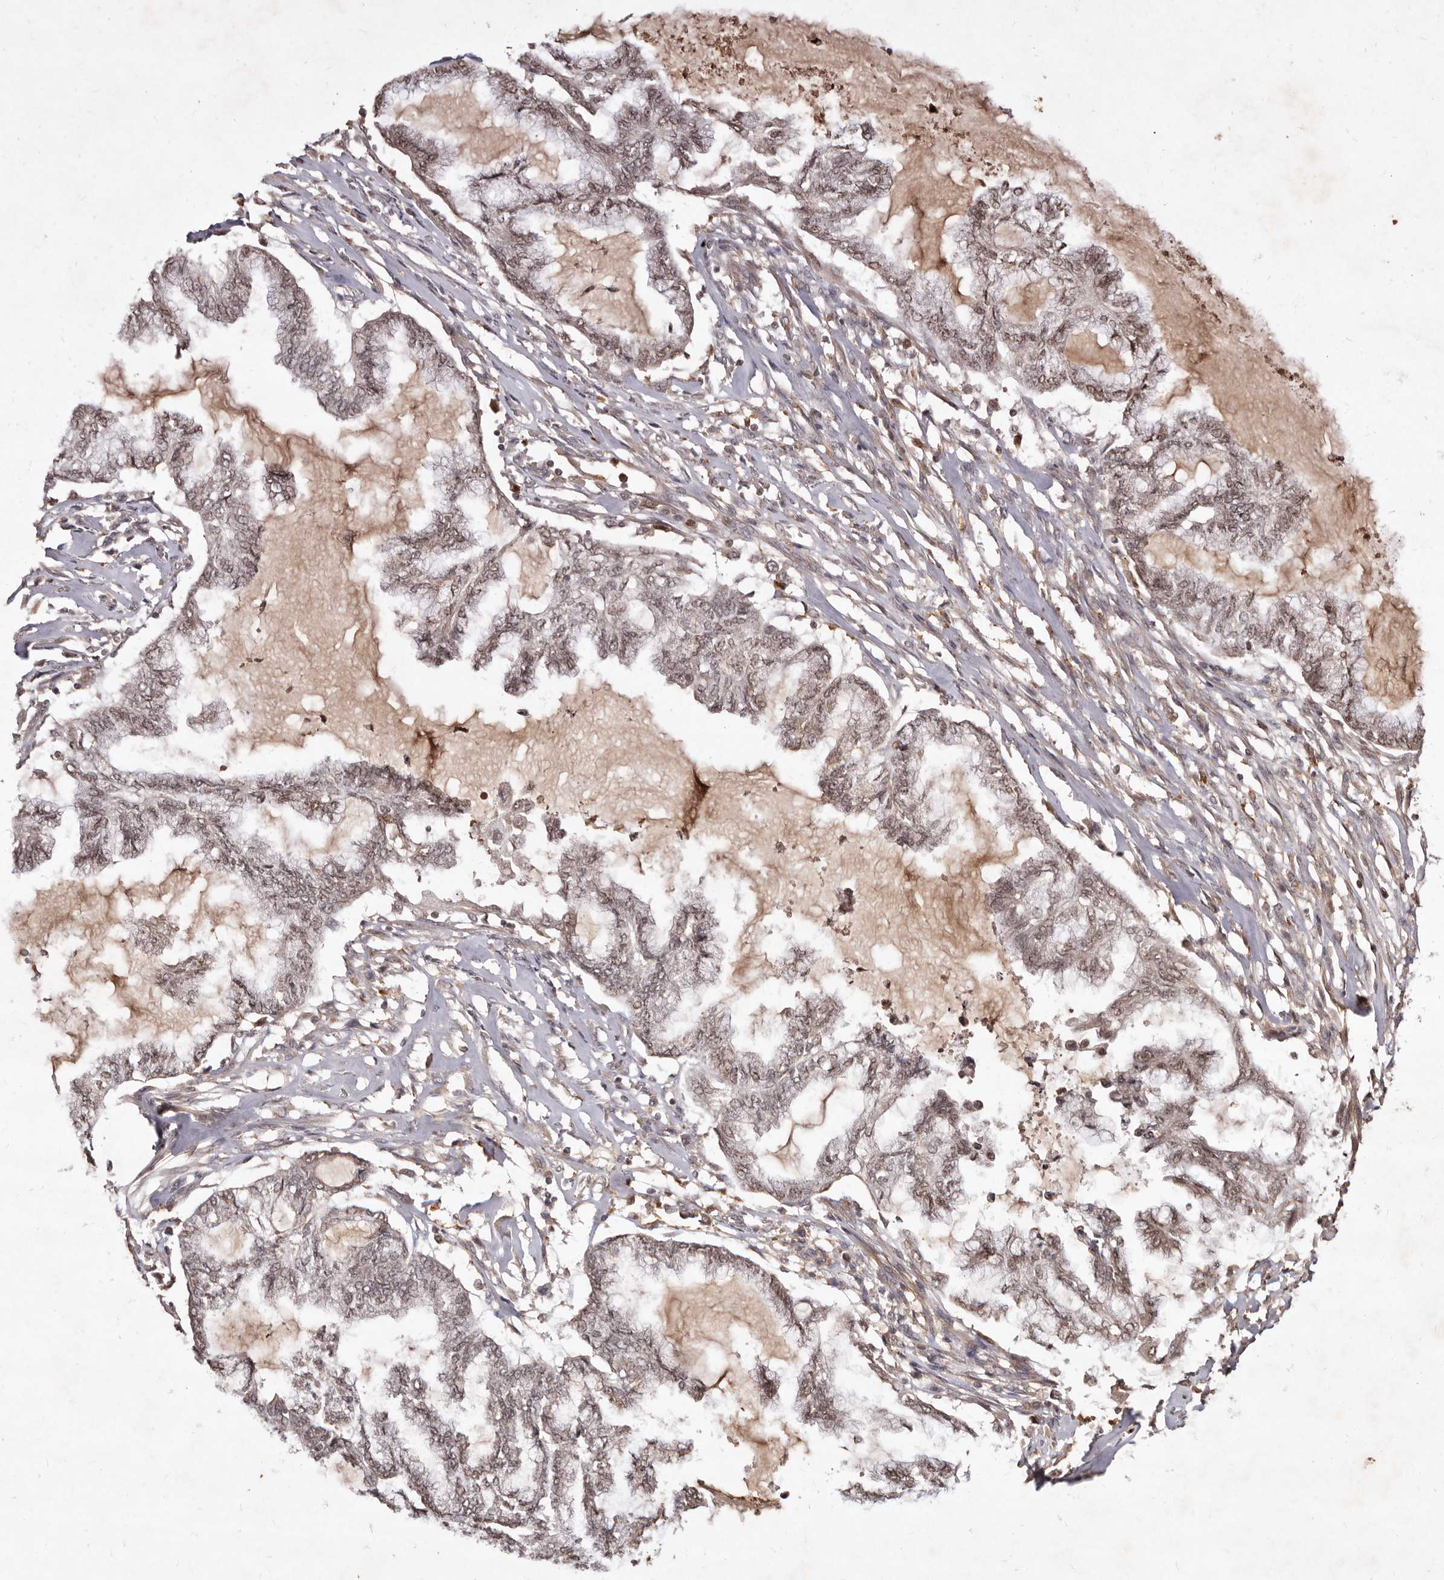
{"staining": {"intensity": "weak", "quantity": ">75%", "location": "nuclear"}, "tissue": "endometrial cancer", "cell_type": "Tumor cells", "image_type": "cancer", "snomed": [{"axis": "morphology", "description": "Adenocarcinoma, NOS"}, {"axis": "topography", "description": "Endometrium"}], "caption": "Immunohistochemistry (DAB) staining of adenocarcinoma (endometrial) displays weak nuclear protein positivity in about >75% of tumor cells. (IHC, brightfield microscopy, high magnification).", "gene": "LCORL", "patient": {"sex": "female", "age": 86}}